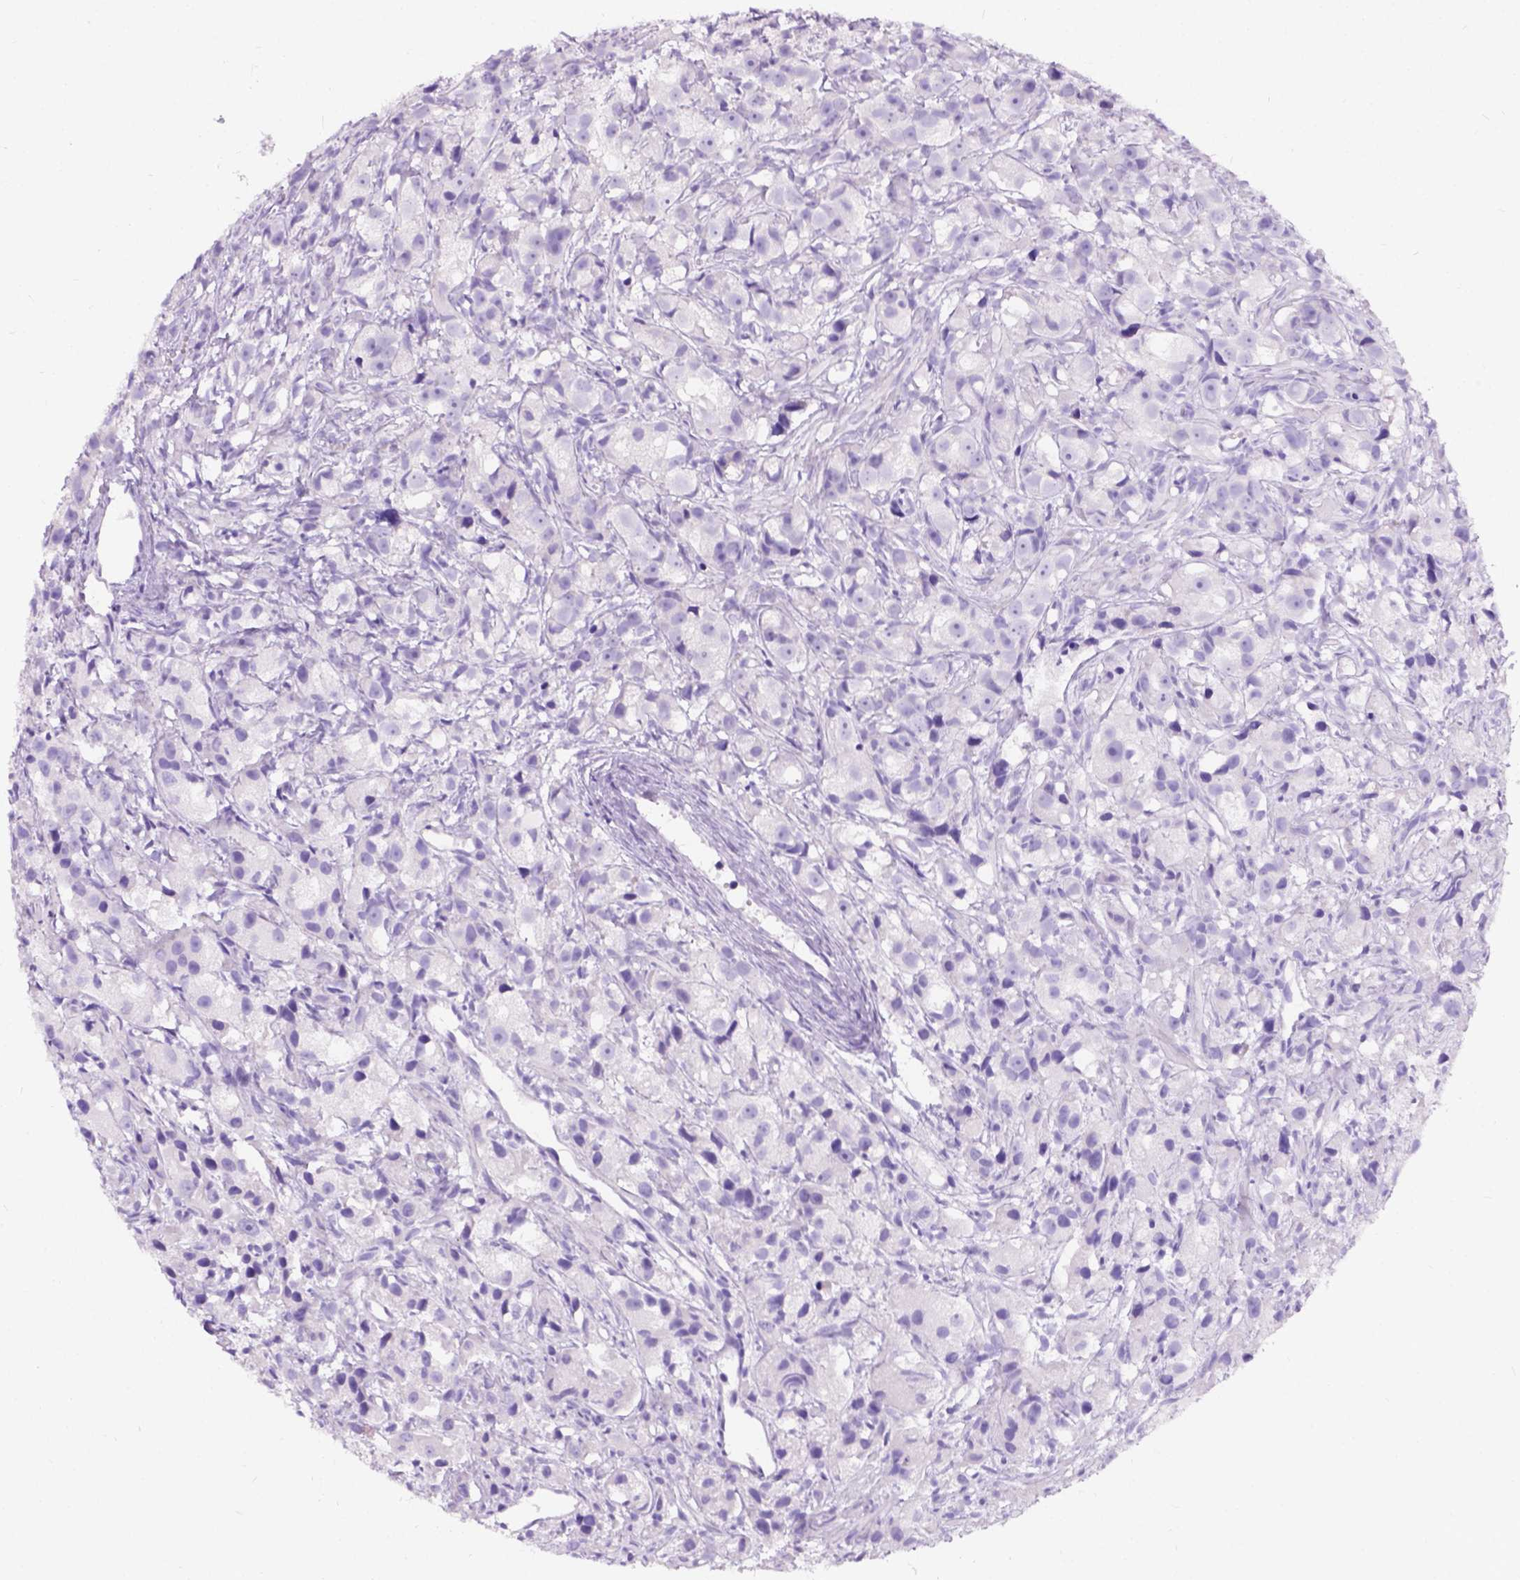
{"staining": {"intensity": "negative", "quantity": "none", "location": "none"}, "tissue": "prostate cancer", "cell_type": "Tumor cells", "image_type": "cancer", "snomed": [{"axis": "morphology", "description": "Adenocarcinoma, High grade"}, {"axis": "topography", "description": "Prostate"}], "caption": "Protein analysis of prostate cancer (high-grade adenocarcinoma) exhibits no significant expression in tumor cells.", "gene": "C7orf57", "patient": {"sex": "male", "age": 75}}